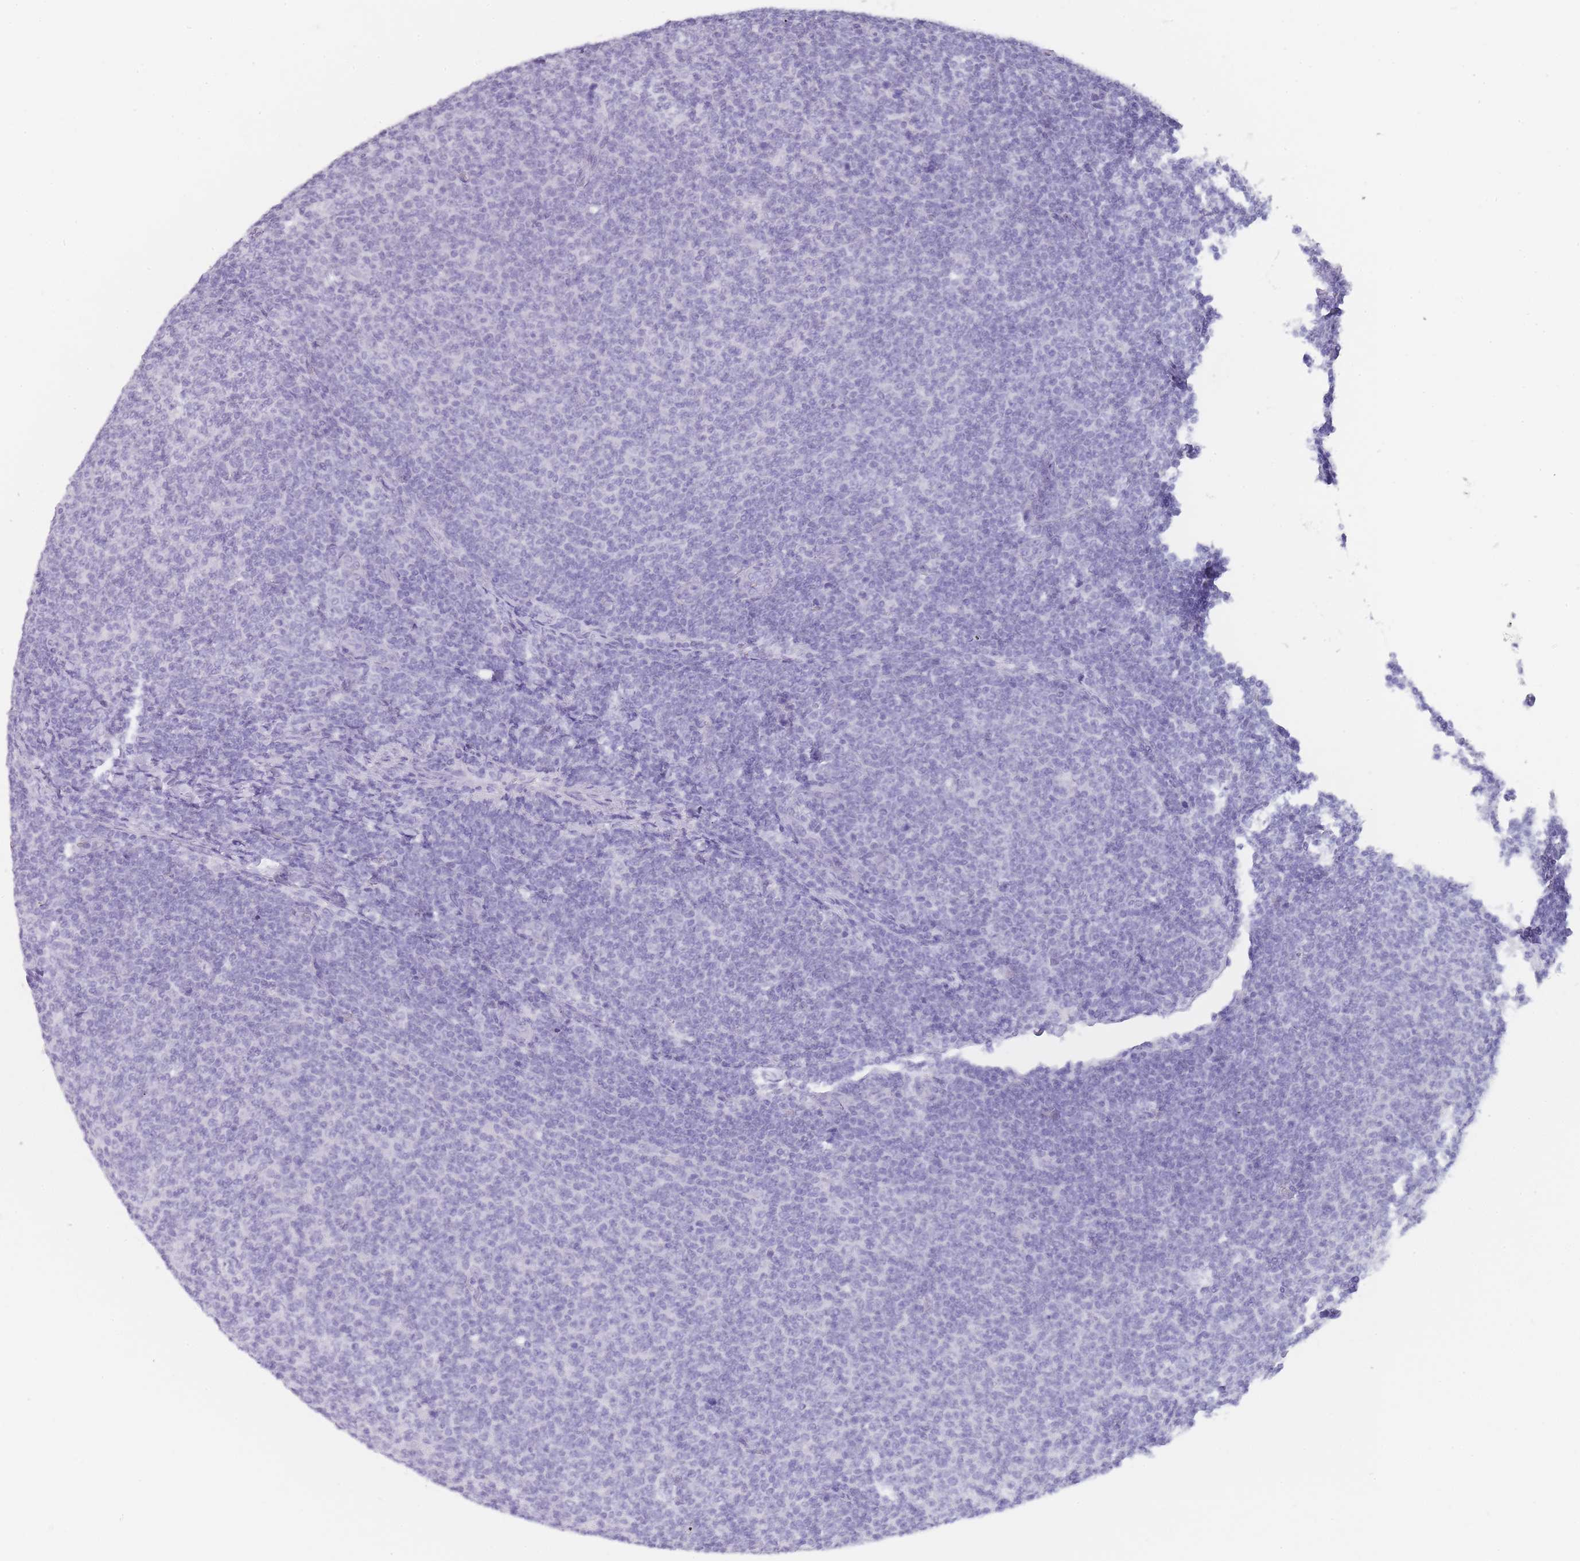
{"staining": {"intensity": "negative", "quantity": "none", "location": "none"}, "tissue": "lymphoma", "cell_type": "Tumor cells", "image_type": "cancer", "snomed": [{"axis": "morphology", "description": "Malignant lymphoma, non-Hodgkin's type, Low grade"}, {"axis": "topography", "description": "Lymph node"}], "caption": "Tumor cells show no significant protein staining in lymphoma. The staining is performed using DAB brown chromogen with nuclei counter-stained in using hematoxylin.", "gene": "TCP11", "patient": {"sex": "male", "age": 66}}